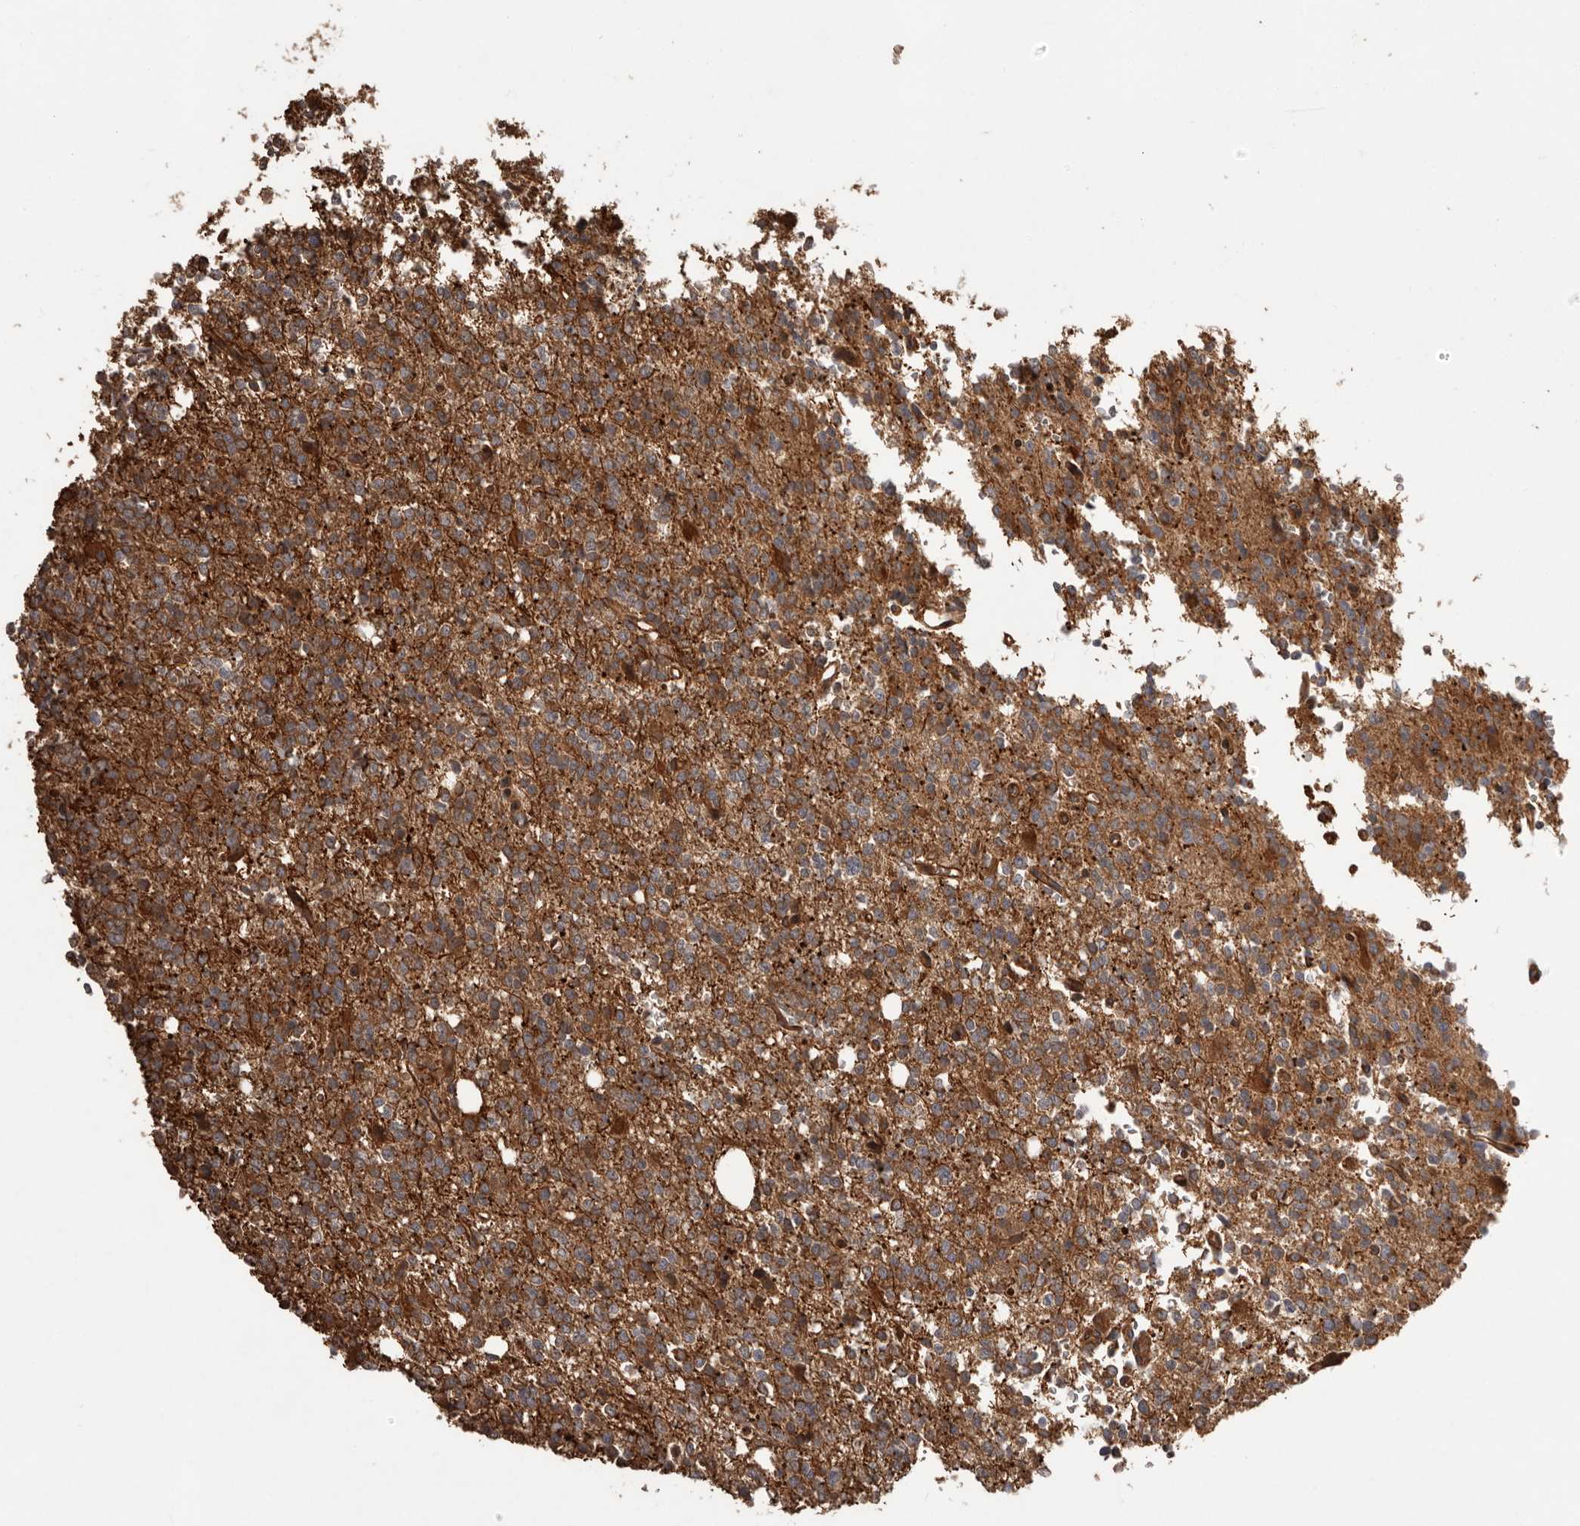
{"staining": {"intensity": "strong", "quantity": ">75%", "location": "cytoplasmic/membranous"}, "tissue": "glioma", "cell_type": "Tumor cells", "image_type": "cancer", "snomed": [{"axis": "morphology", "description": "Glioma, malignant, High grade"}, {"axis": "topography", "description": "Brain"}], "caption": "Immunohistochemistry image of neoplastic tissue: human glioma stained using immunohistochemistry (IHC) demonstrates high levels of strong protein expression localized specifically in the cytoplasmic/membranous of tumor cells, appearing as a cytoplasmic/membranous brown color.", "gene": "SLC22A3", "patient": {"sex": "female", "age": 62}}